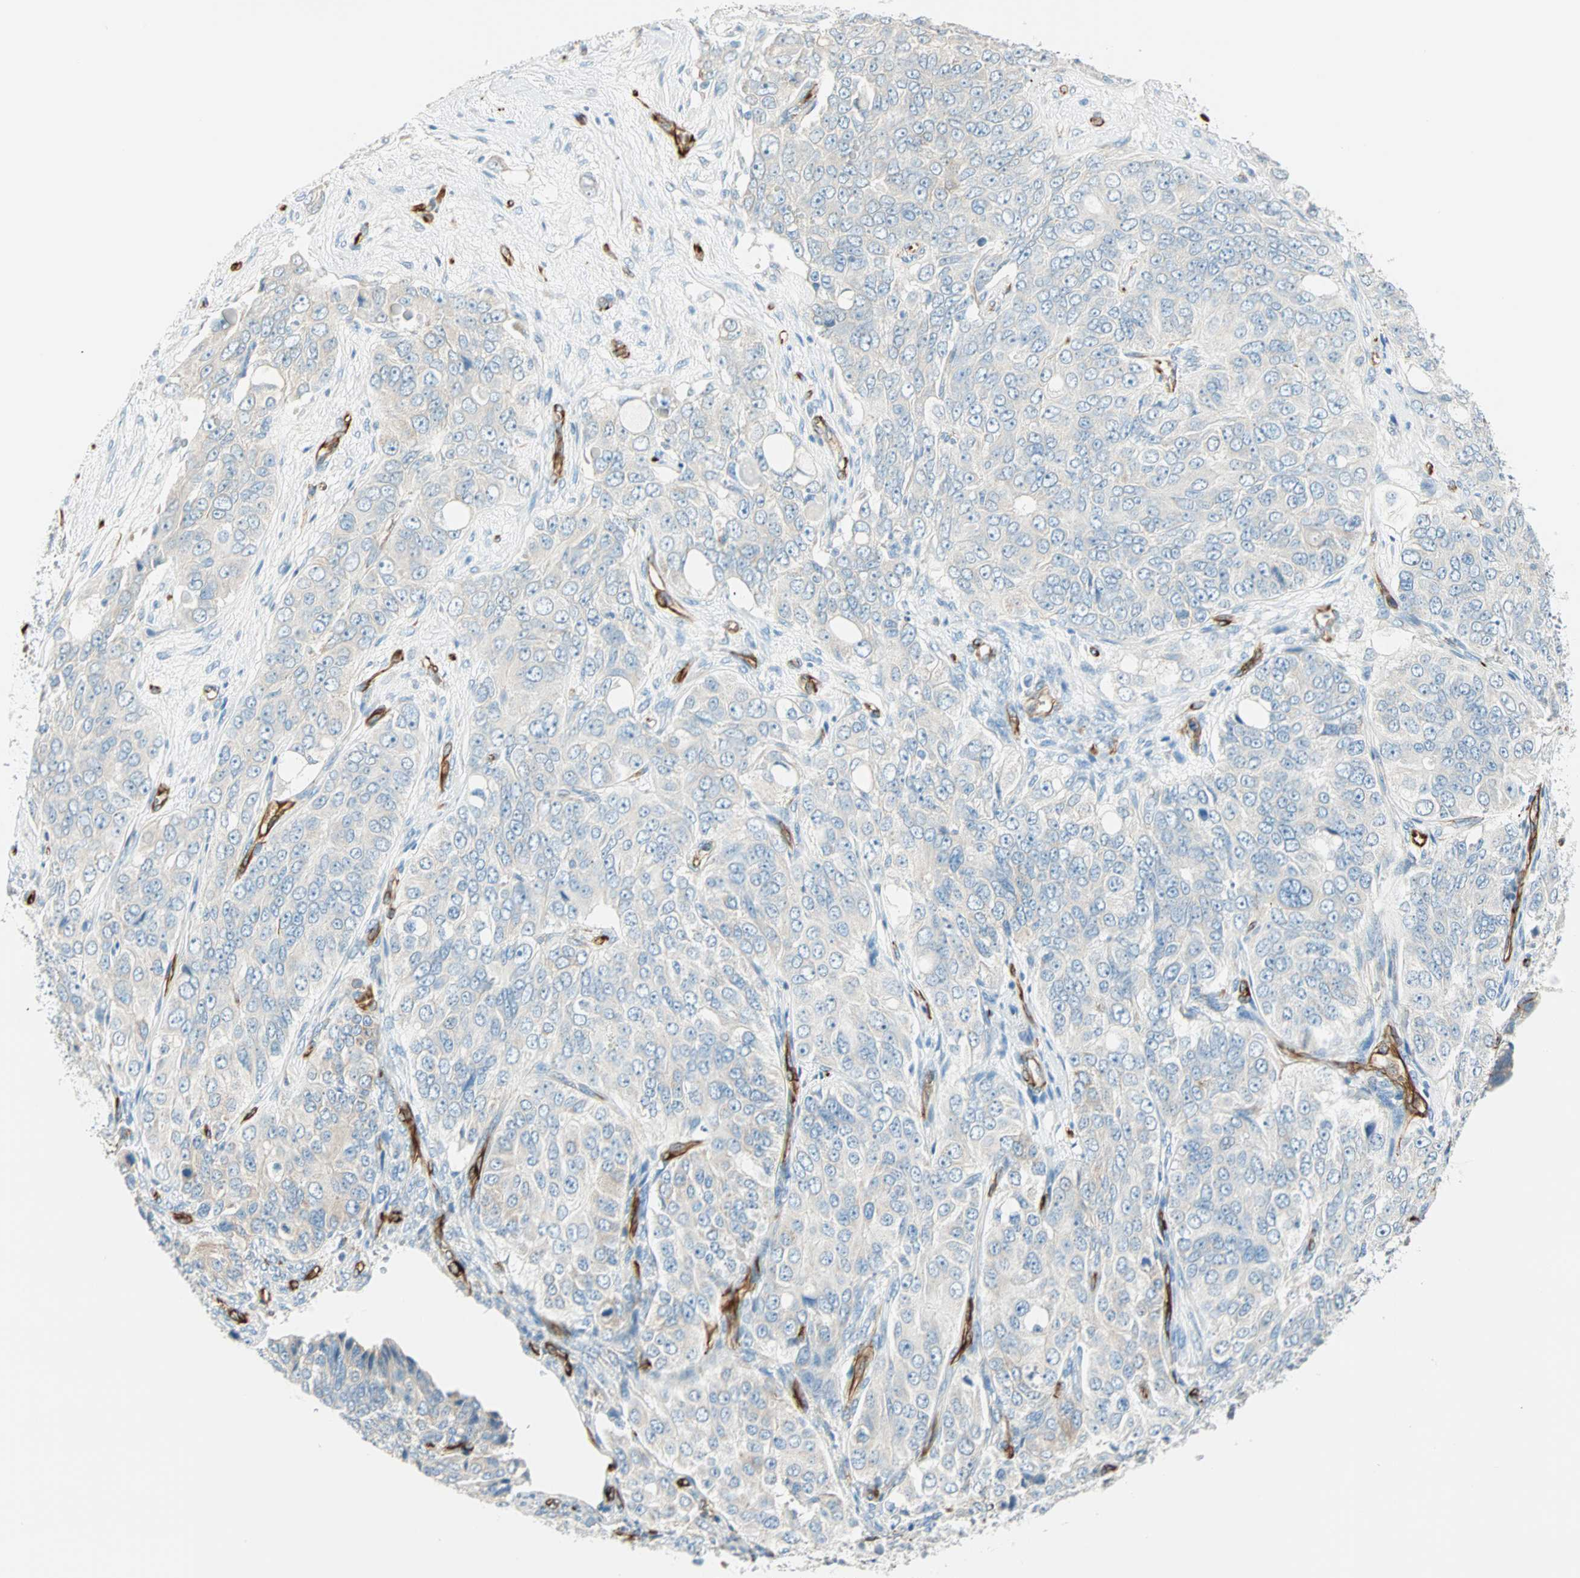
{"staining": {"intensity": "negative", "quantity": "none", "location": "none"}, "tissue": "ovarian cancer", "cell_type": "Tumor cells", "image_type": "cancer", "snomed": [{"axis": "morphology", "description": "Carcinoma, endometroid"}, {"axis": "topography", "description": "Ovary"}], "caption": "Tumor cells show no significant staining in ovarian endometroid carcinoma. The staining is performed using DAB (3,3'-diaminobenzidine) brown chromogen with nuclei counter-stained in using hematoxylin.", "gene": "NES", "patient": {"sex": "female", "age": 51}}